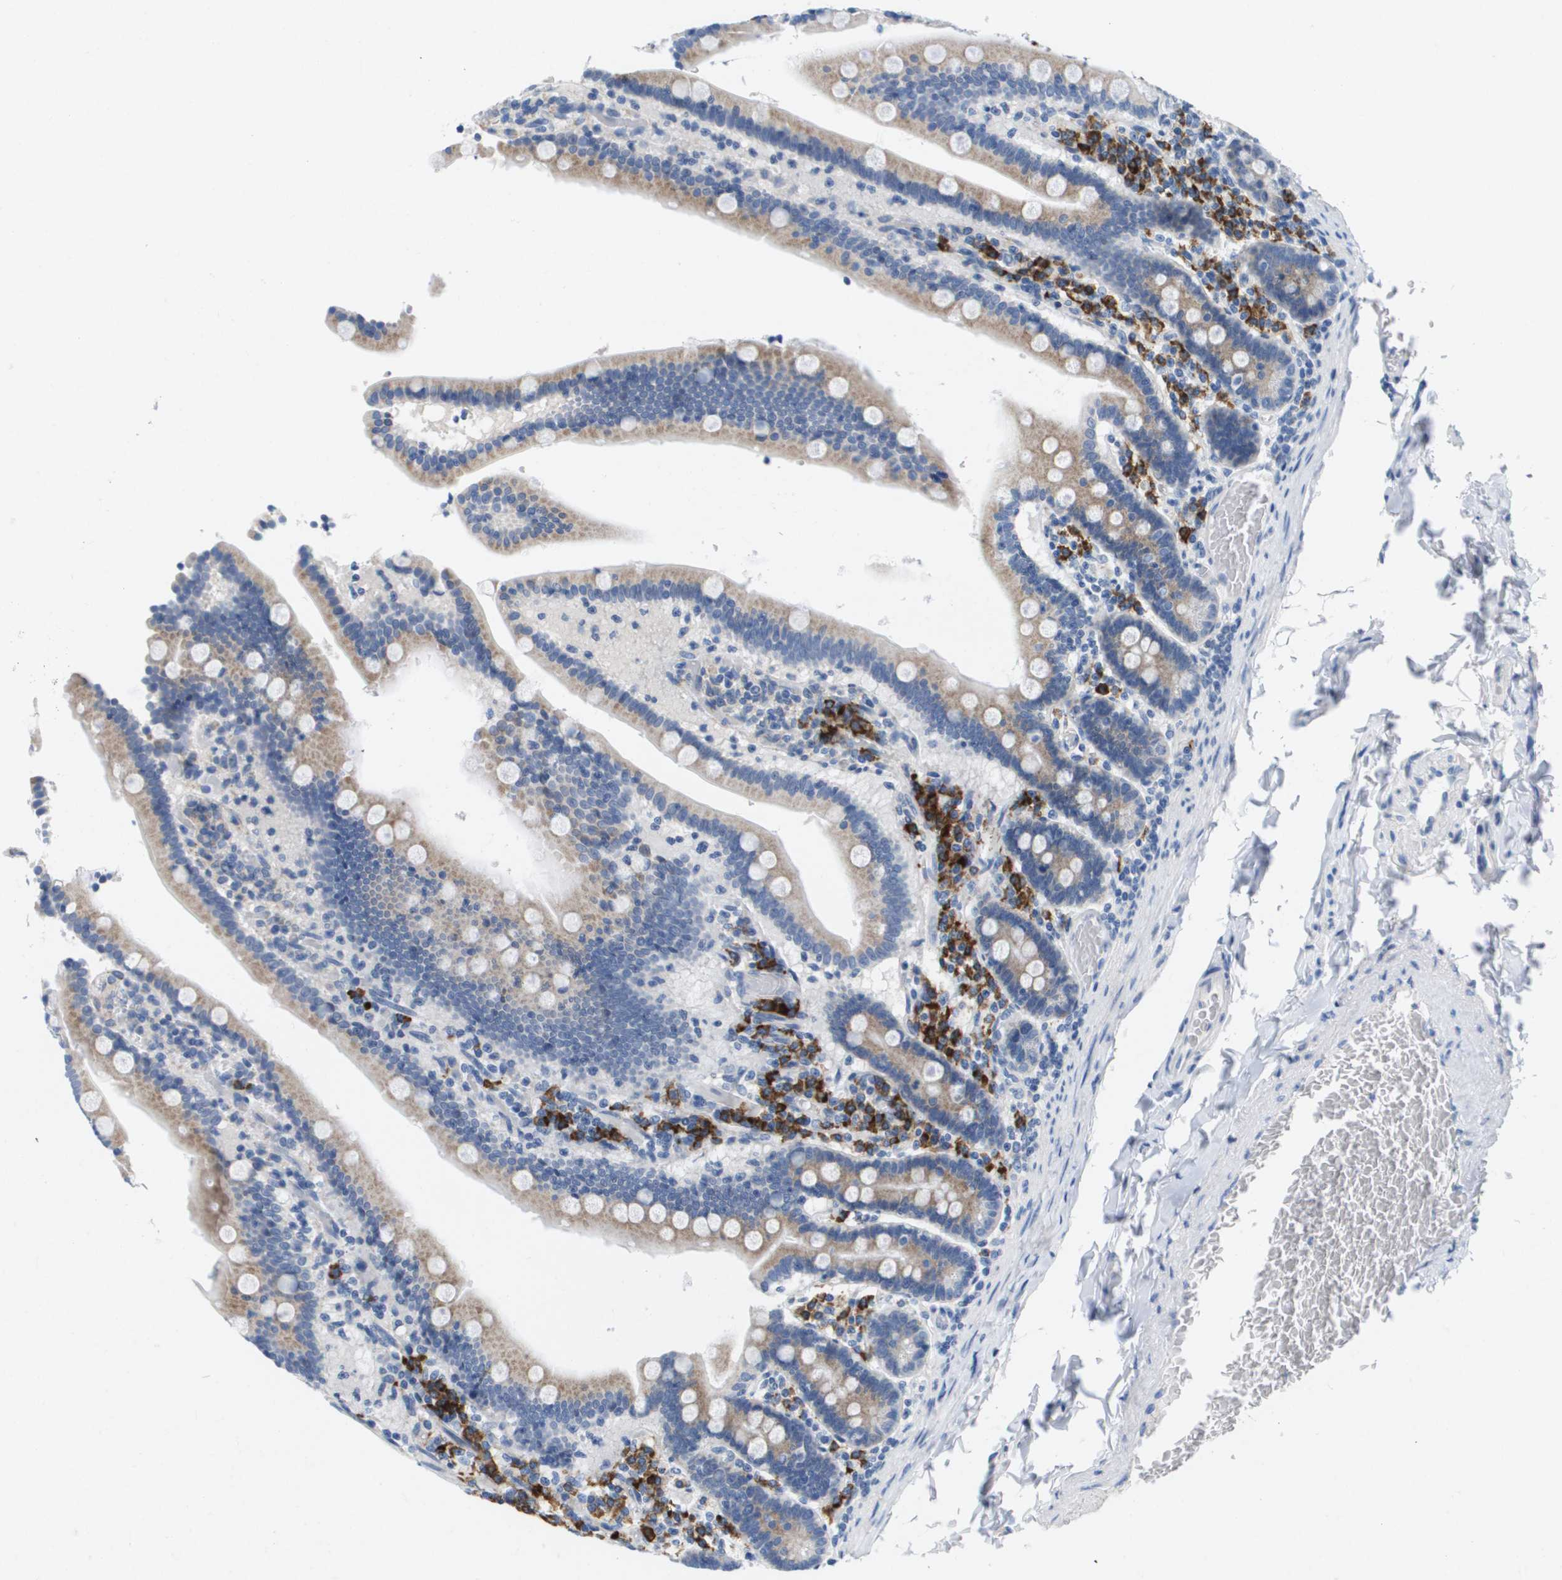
{"staining": {"intensity": "moderate", "quantity": "25%-75%", "location": "cytoplasmic/membranous"}, "tissue": "duodenum", "cell_type": "Glandular cells", "image_type": "normal", "snomed": [{"axis": "morphology", "description": "Normal tissue, NOS"}, {"axis": "topography", "description": "Duodenum"}], "caption": "Glandular cells demonstrate moderate cytoplasmic/membranous positivity in about 25%-75% of cells in normal duodenum.", "gene": "CD3G", "patient": {"sex": "female", "age": 53}}